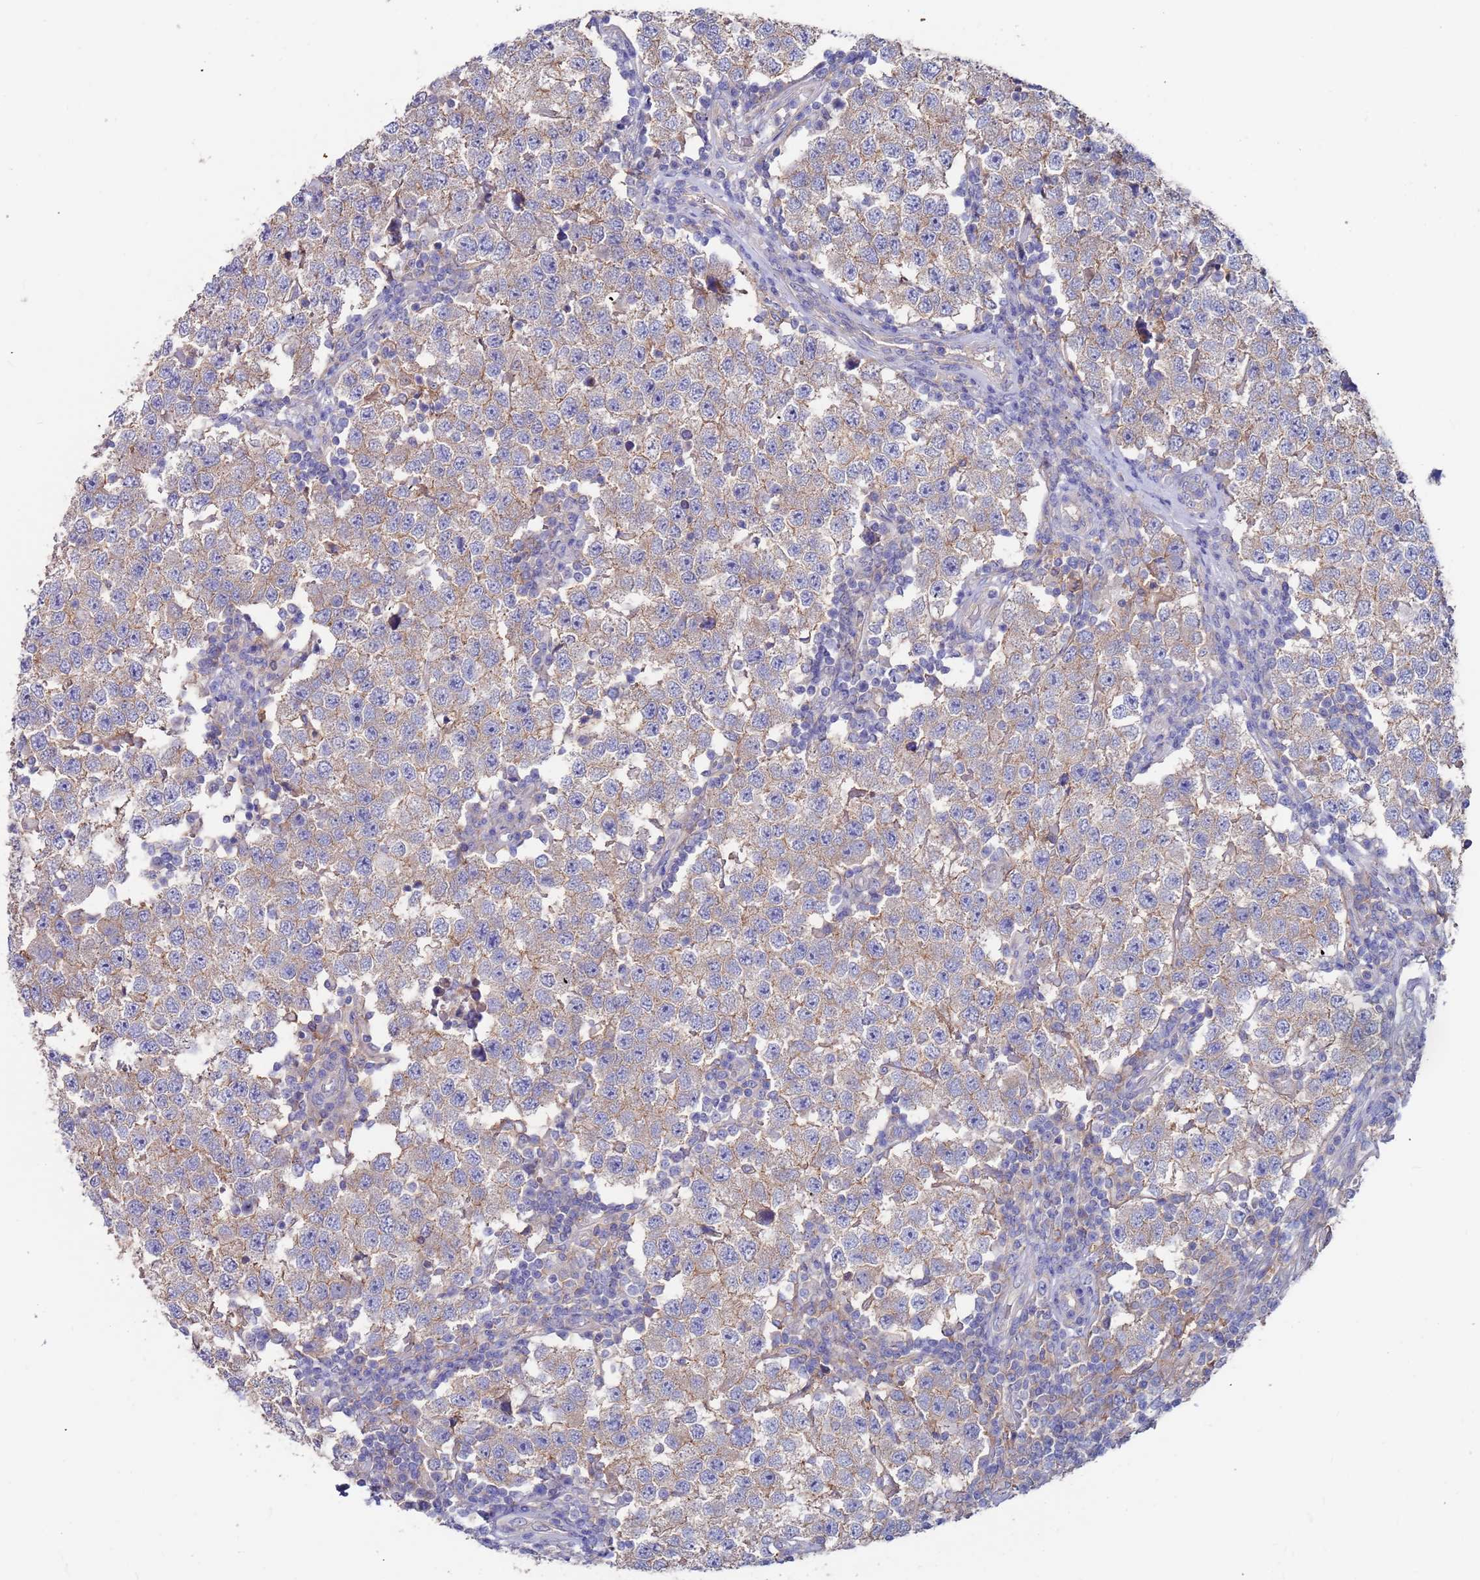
{"staining": {"intensity": "weak", "quantity": "25%-75%", "location": "cytoplasmic/membranous"}, "tissue": "testis cancer", "cell_type": "Tumor cells", "image_type": "cancer", "snomed": [{"axis": "morphology", "description": "Seminoma, NOS"}, {"axis": "topography", "description": "Testis"}], "caption": "Weak cytoplasmic/membranous positivity for a protein is present in approximately 25%-75% of tumor cells of testis cancer using IHC.", "gene": "KRTCAP3", "patient": {"sex": "male", "age": 34}}